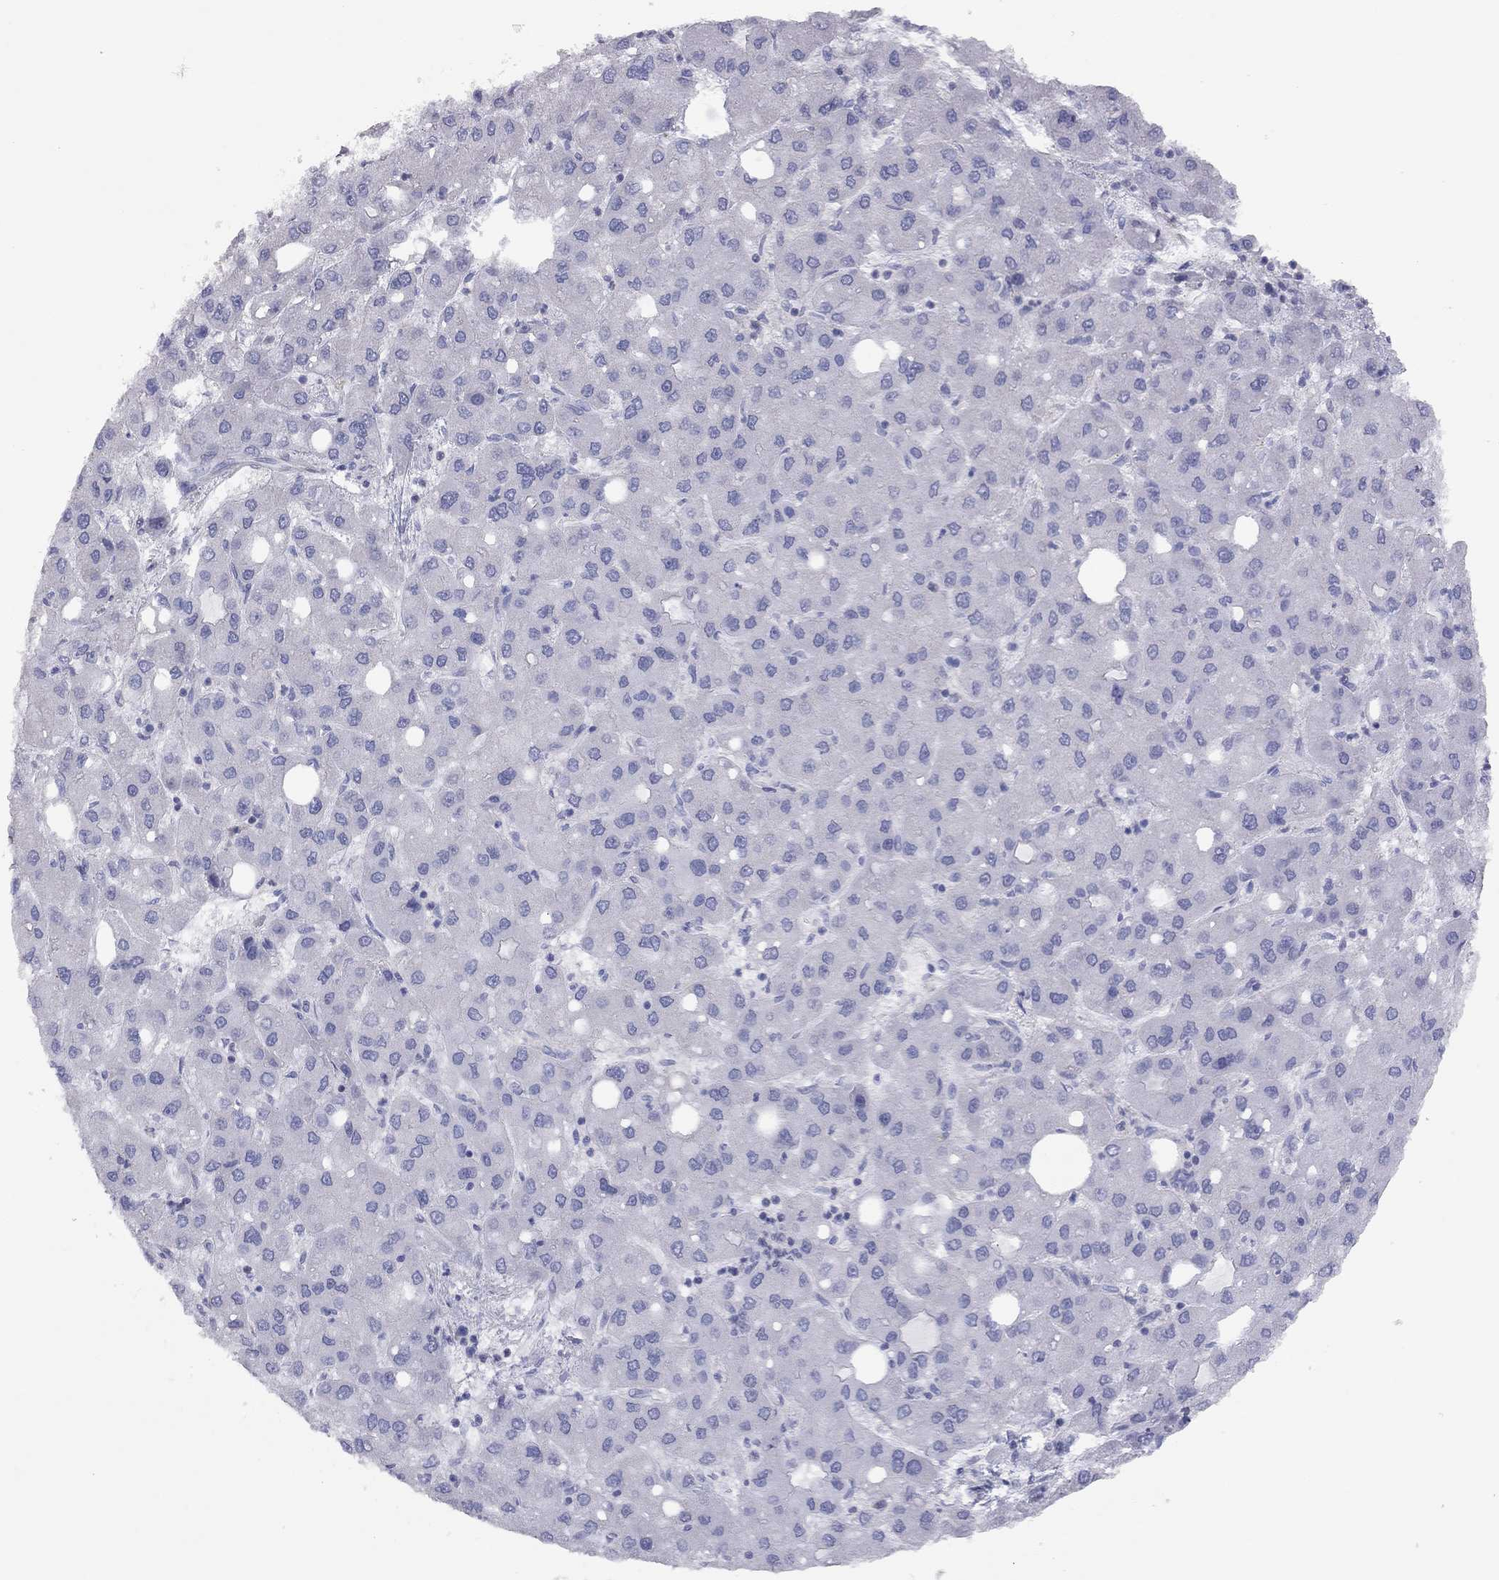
{"staining": {"intensity": "negative", "quantity": "none", "location": "none"}, "tissue": "liver cancer", "cell_type": "Tumor cells", "image_type": "cancer", "snomed": [{"axis": "morphology", "description": "Carcinoma, Hepatocellular, NOS"}, {"axis": "topography", "description": "Liver"}], "caption": "There is no significant positivity in tumor cells of hepatocellular carcinoma (liver).", "gene": "ADCYAP1", "patient": {"sex": "male", "age": 73}}